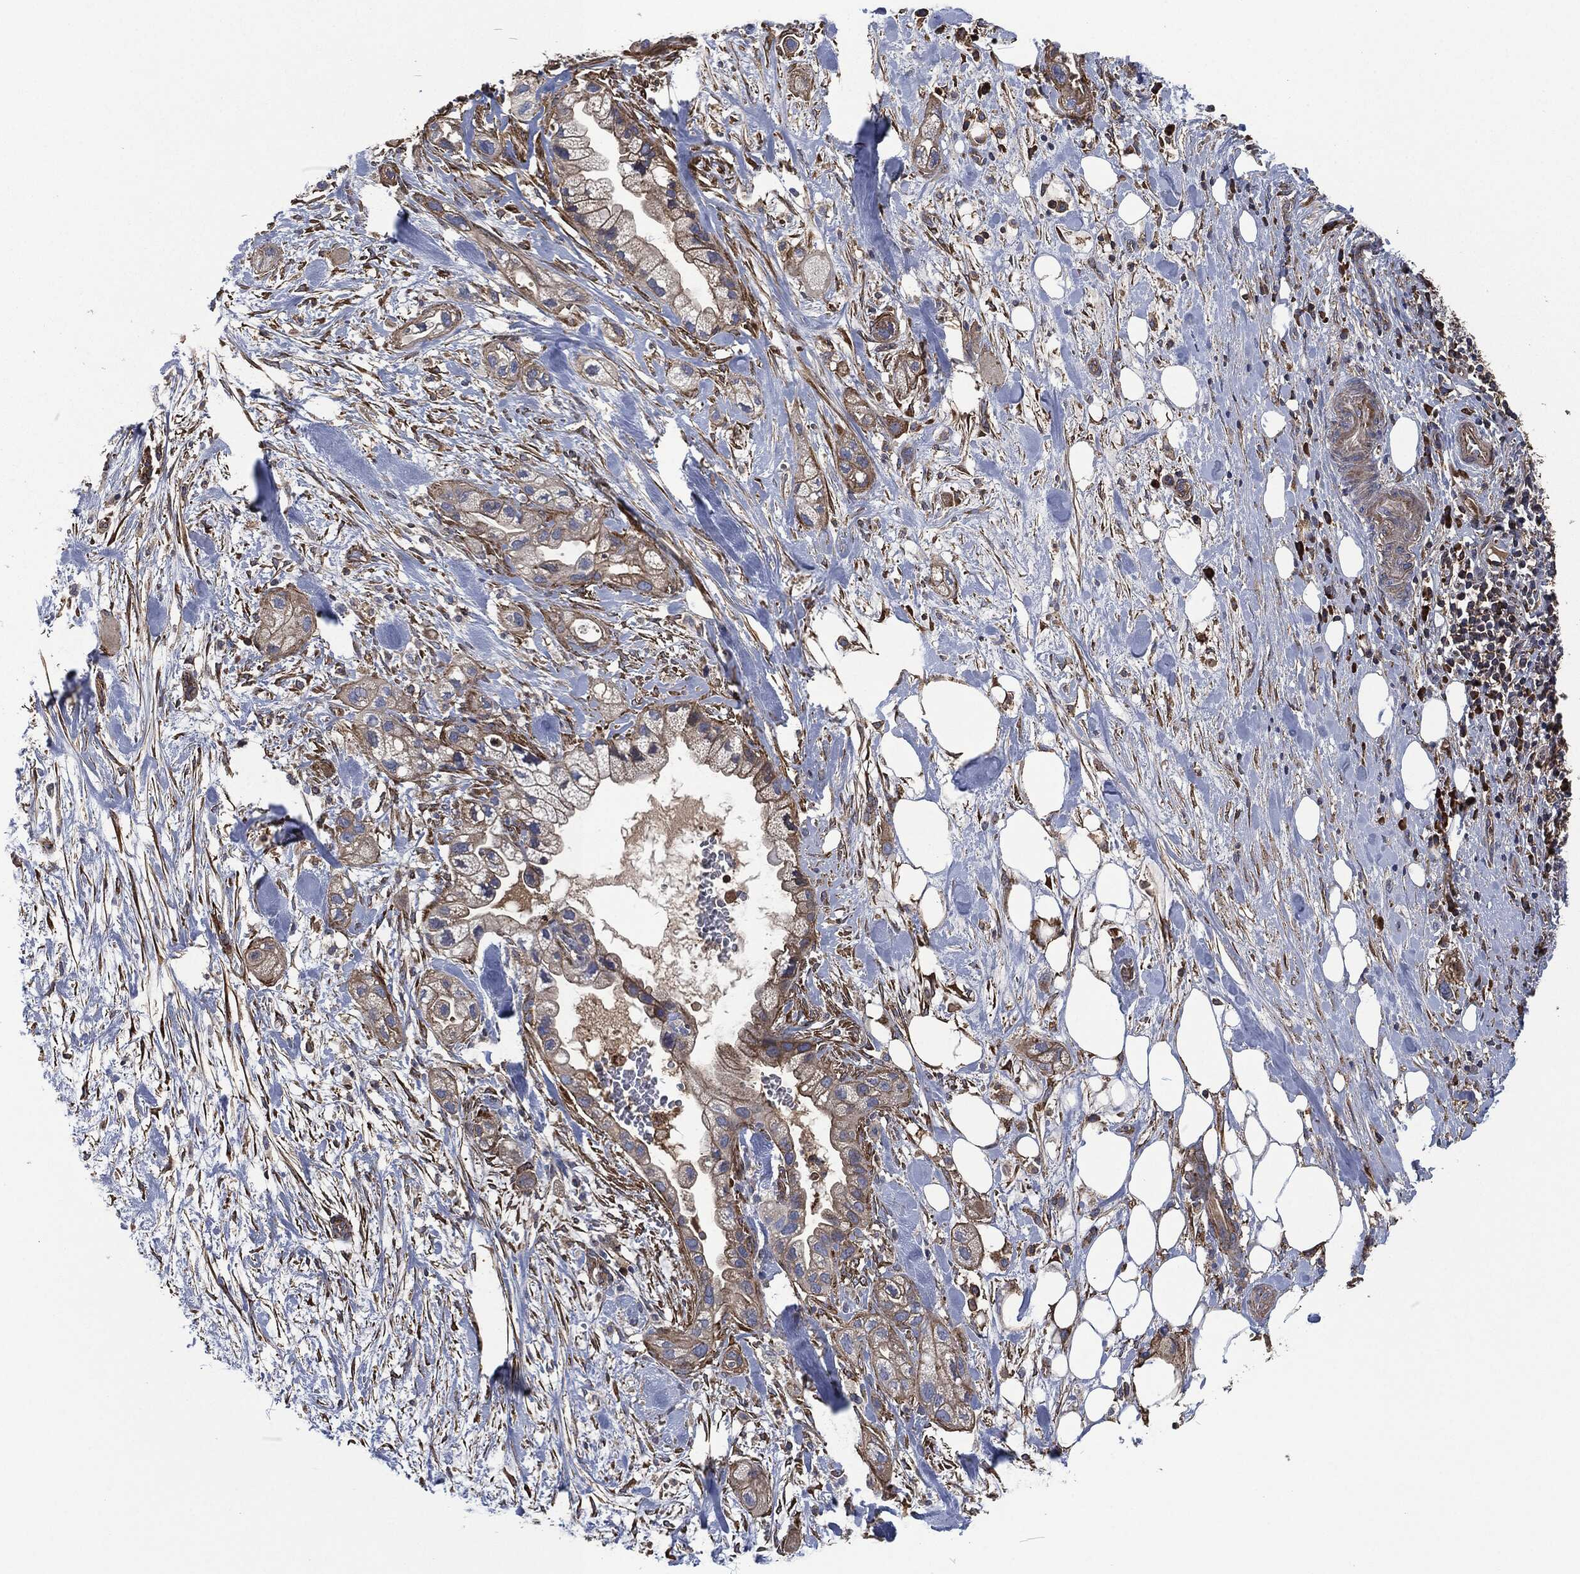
{"staining": {"intensity": "strong", "quantity": "25%-75%", "location": "cytoplasmic/membranous"}, "tissue": "pancreatic cancer", "cell_type": "Tumor cells", "image_type": "cancer", "snomed": [{"axis": "morphology", "description": "Adenocarcinoma, NOS"}, {"axis": "topography", "description": "Pancreas"}], "caption": "The photomicrograph shows a brown stain indicating the presence of a protein in the cytoplasmic/membranous of tumor cells in adenocarcinoma (pancreatic).", "gene": "LGALS9", "patient": {"sex": "male", "age": 44}}